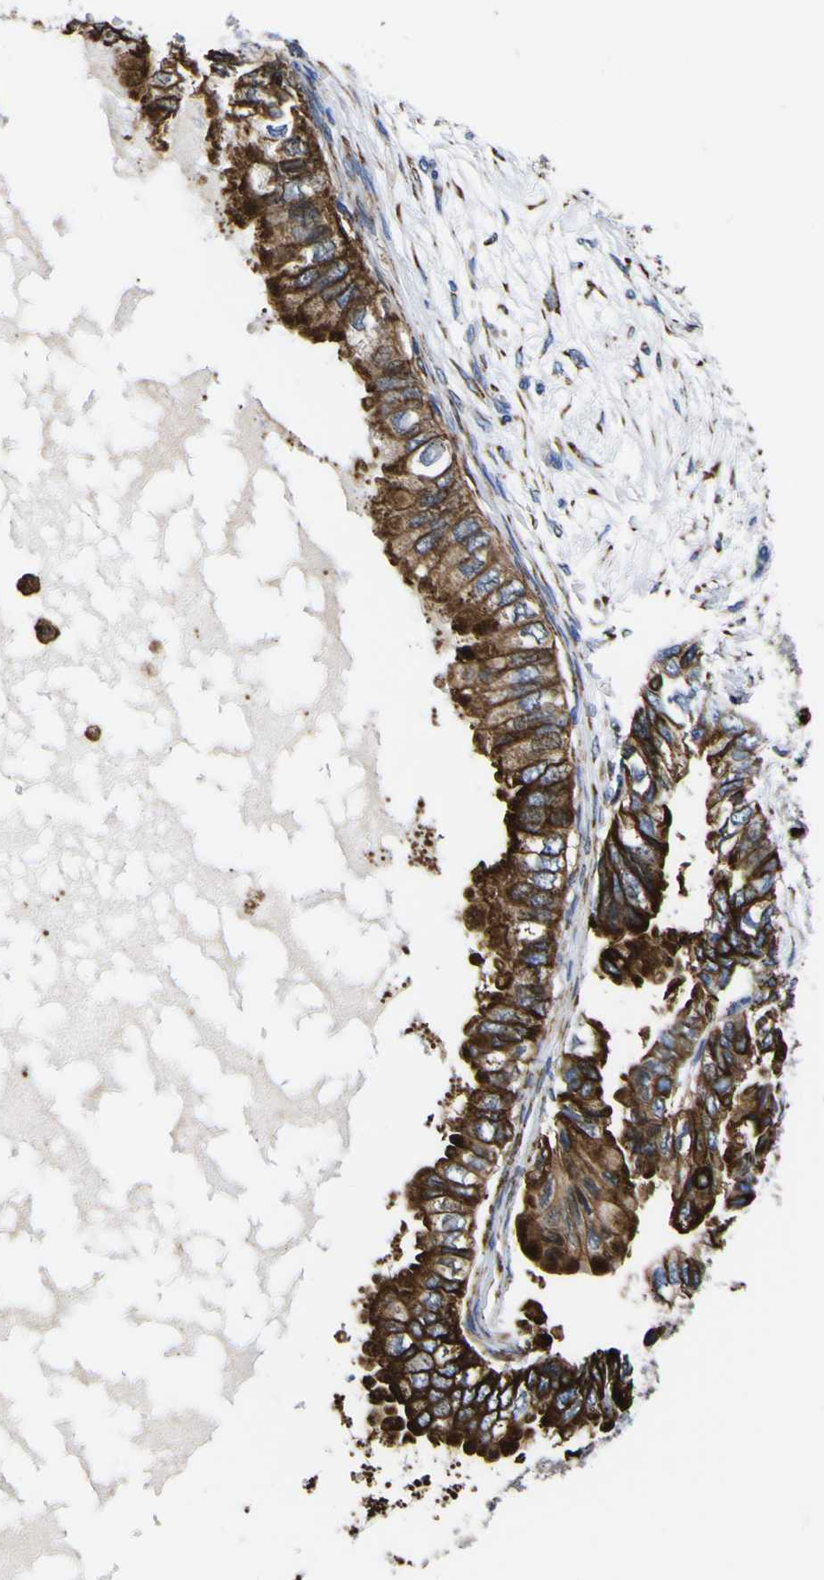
{"staining": {"intensity": "strong", "quantity": ">75%", "location": "cytoplasmic/membranous"}, "tissue": "ovarian cancer", "cell_type": "Tumor cells", "image_type": "cancer", "snomed": [{"axis": "morphology", "description": "Cystadenocarcinoma, mucinous, NOS"}, {"axis": "topography", "description": "Ovary"}], "caption": "Immunohistochemistry of human ovarian cancer demonstrates high levels of strong cytoplasmic/membranous expression in about >75% of tumor cells.", "gene": "SCD", "patient": {"sex": "female", "age": 80}}